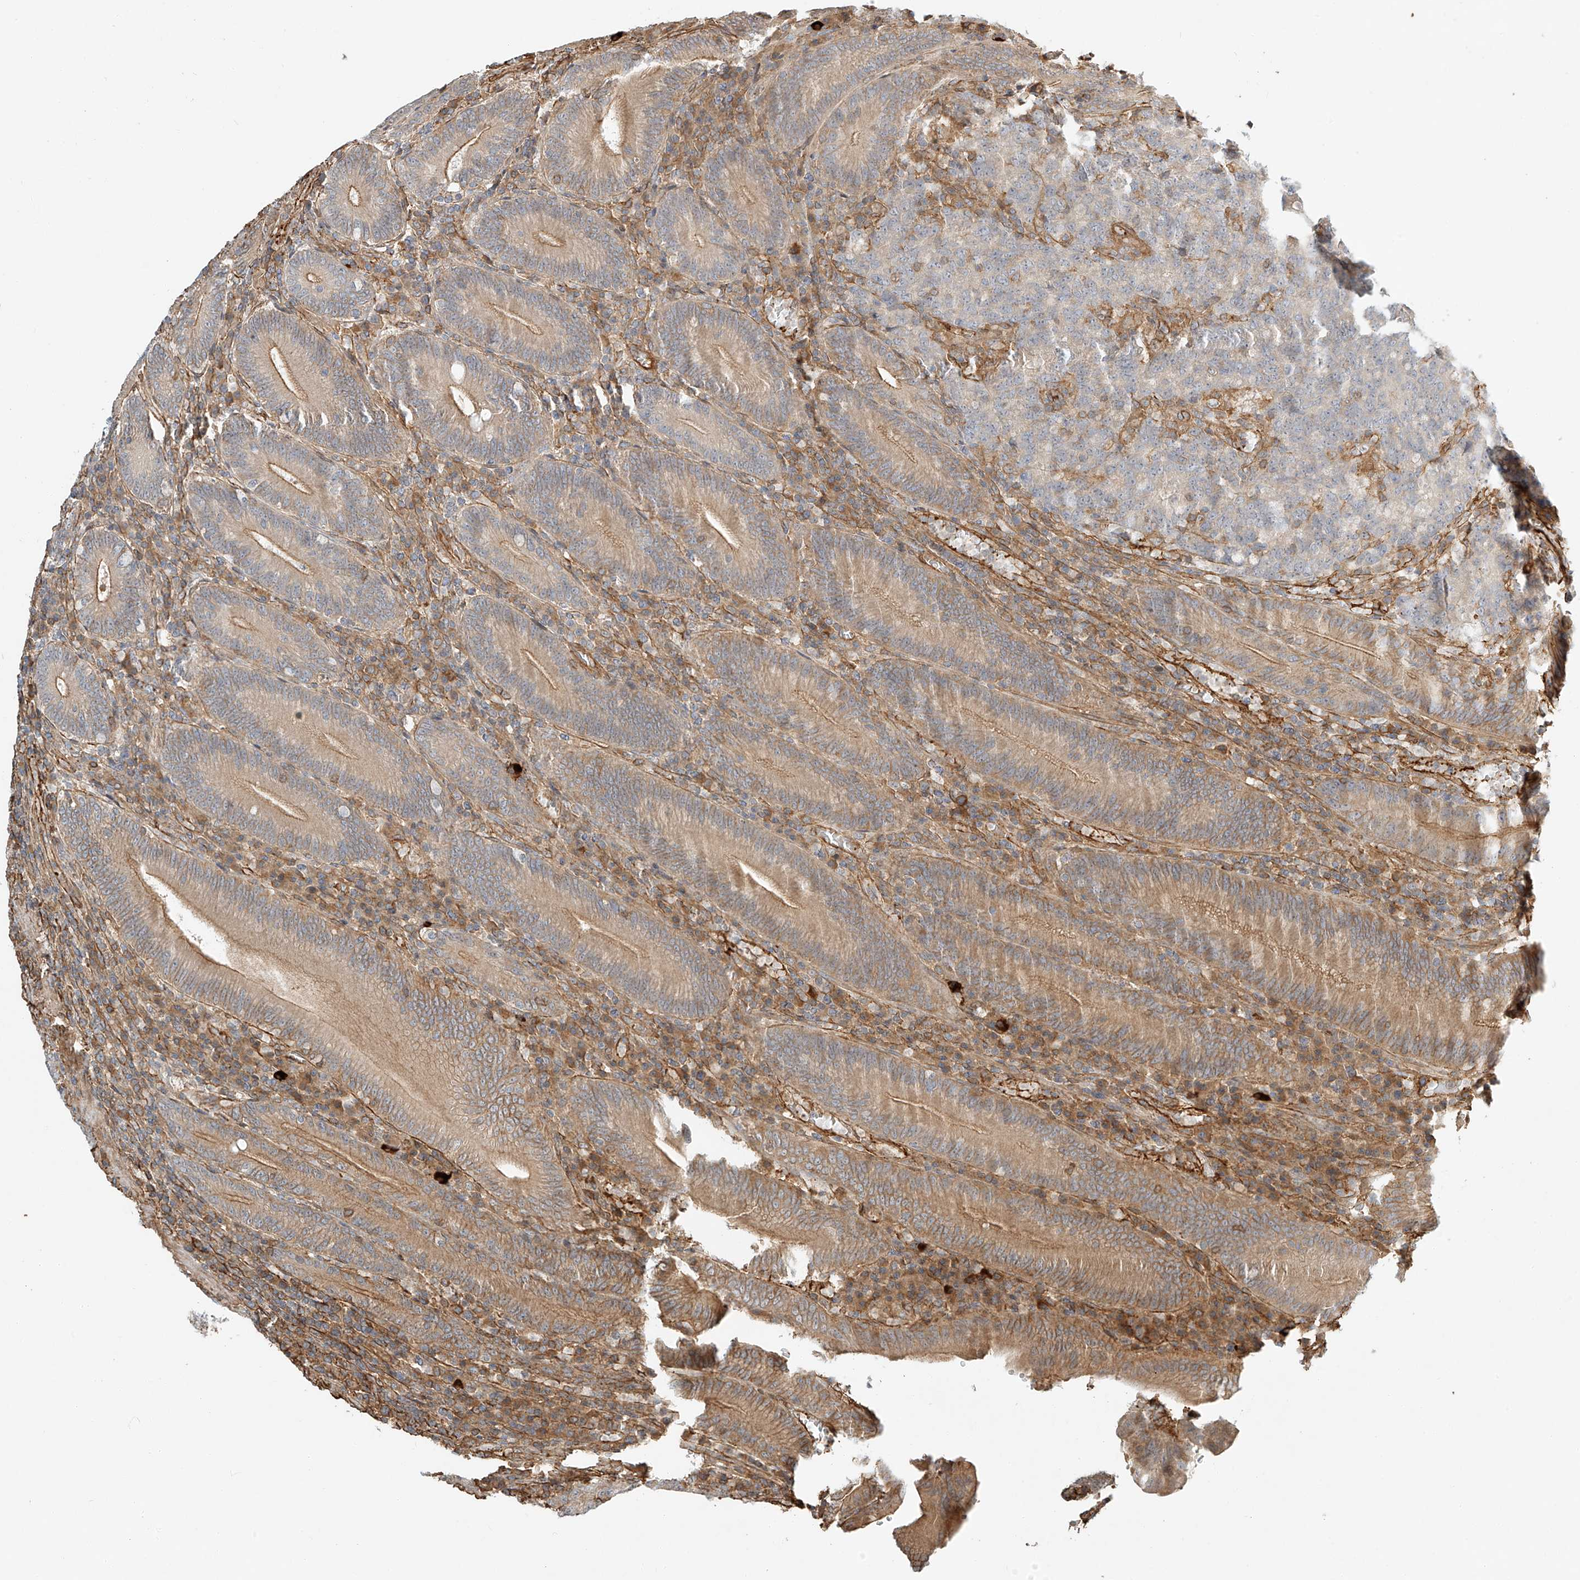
{"staining": {"intensity": "moderate", "quantity": "25%-75%", "location": "cytoplasmic/membranous"}, "tissue": "colorectal cancer", "cell_type": "Tumor cells", "image_type": "cancer", "snomed": [{"axis": "morphology", "description": "Normal tissue, NOS"}, {"axis": "morphology", "description": "Adenocarcinoma, NOS"}, {"axis": "topography", "description": "Colon"}], "caption": "Protein expression analysis of colorectal adenocarcinoma displays moderate cytoplasmic/membranous positivity in approximately 25%-75% of tumor cells. (DAB (3,3'-diaminobenzidine) IHC, brown staining for protein, blue staining for nuclei).", "gene": "CSMD3", "patient": {"sex": "female", "age": 75}}